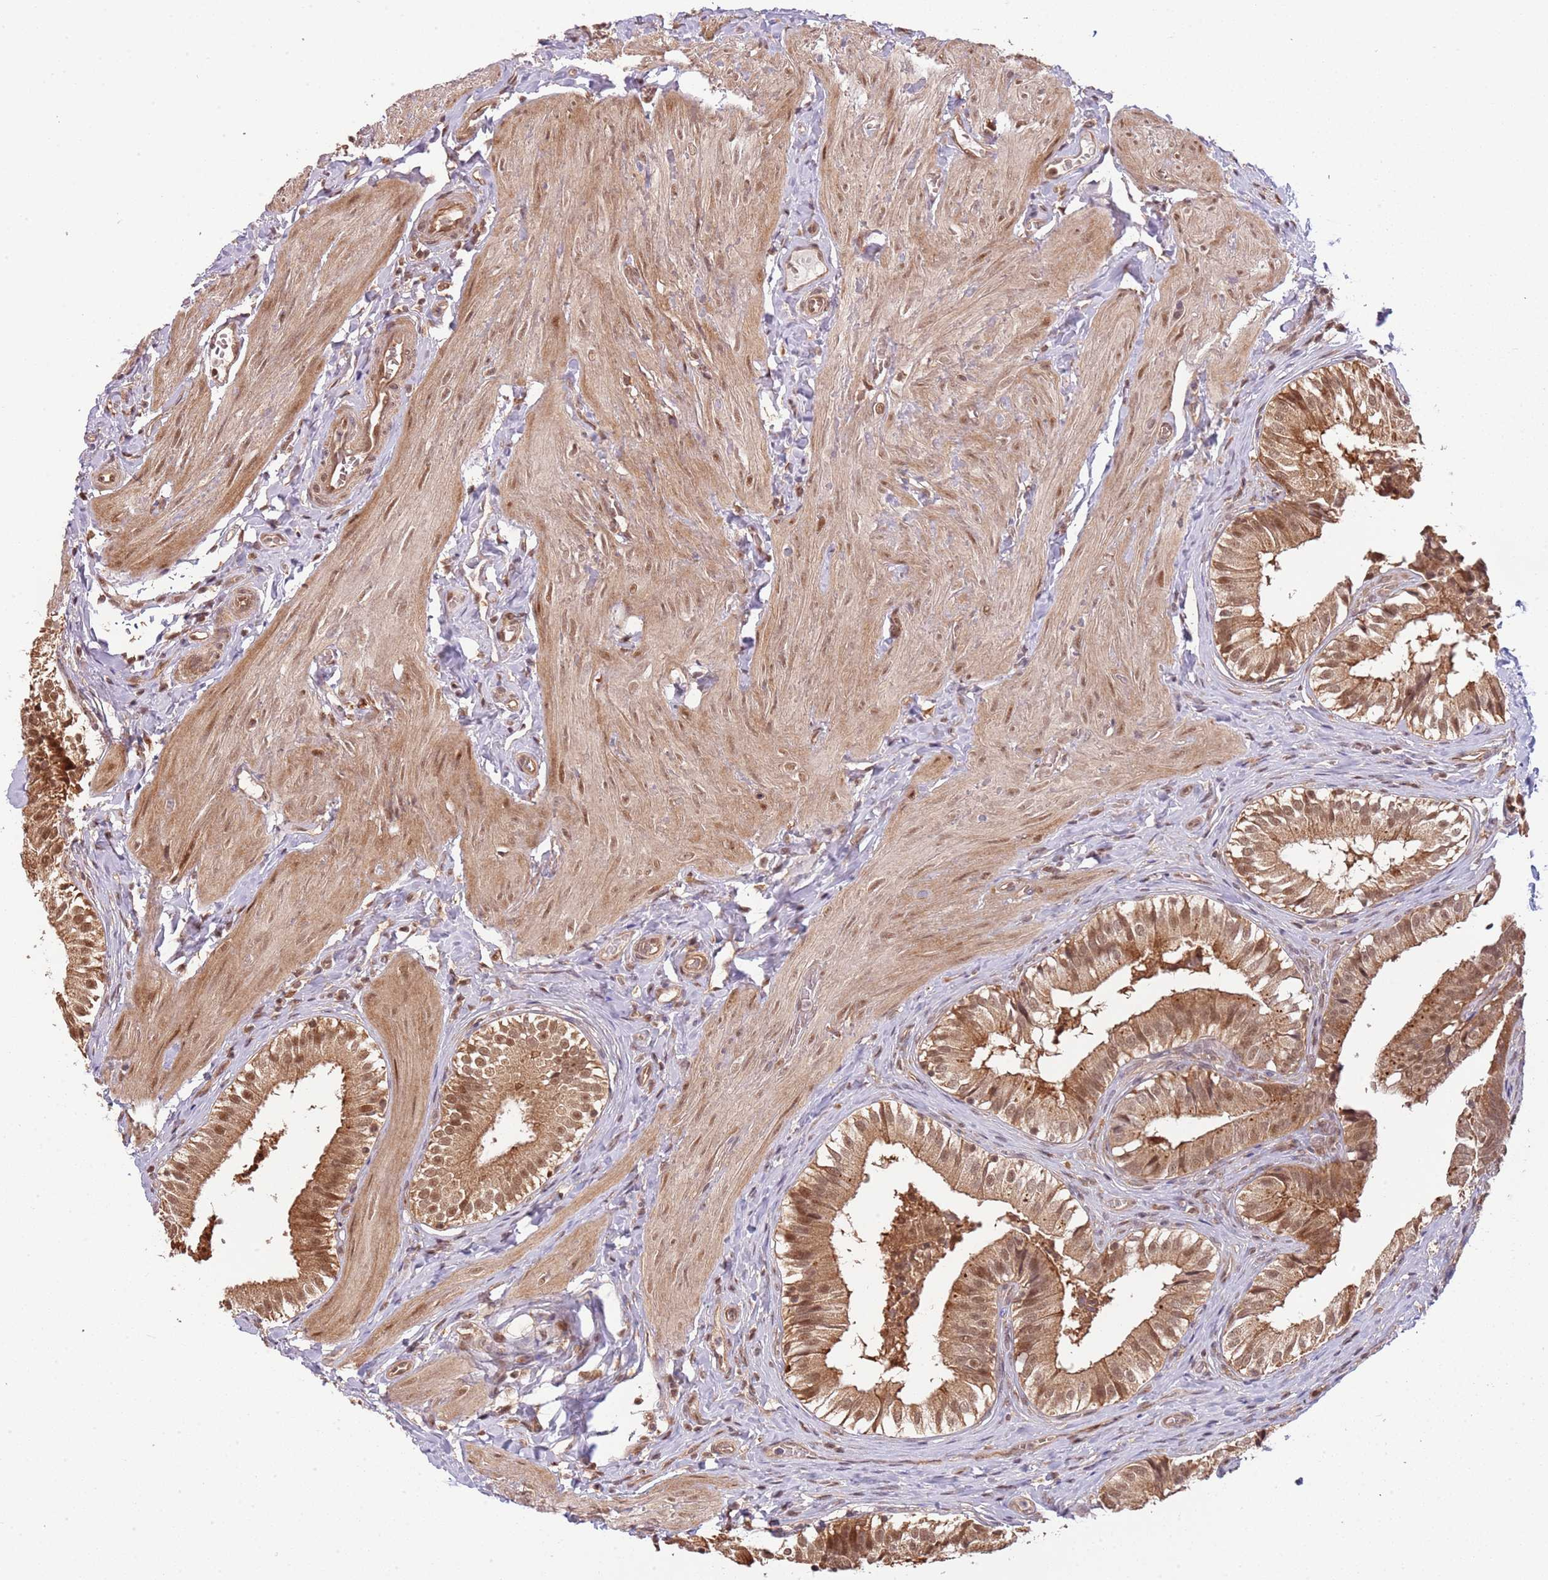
{"staining": {"intensity": "moderate", "quantity": ">75%", "location": "cytoplasmic/membranous,nuclear"}, "tissue": "gallbladder", "cell_type": "Glandular cells", "image_type": "normal", "snomed": [{"axis": "morphology", "description": "Normal tissue, NOS"}, {"axis": "topography", "description": "Gallbladder"}], "caption": "Moderate cytoplasmic/membranous,nuclear expression is present in about >75% of glandular cells in benign gallbladder. Immunohistochemistry stains the protein of interest in brown and the nuclei are stained blue.", "gene": "PLSCR5", "patient": {"sex": "female", "age": 47}}